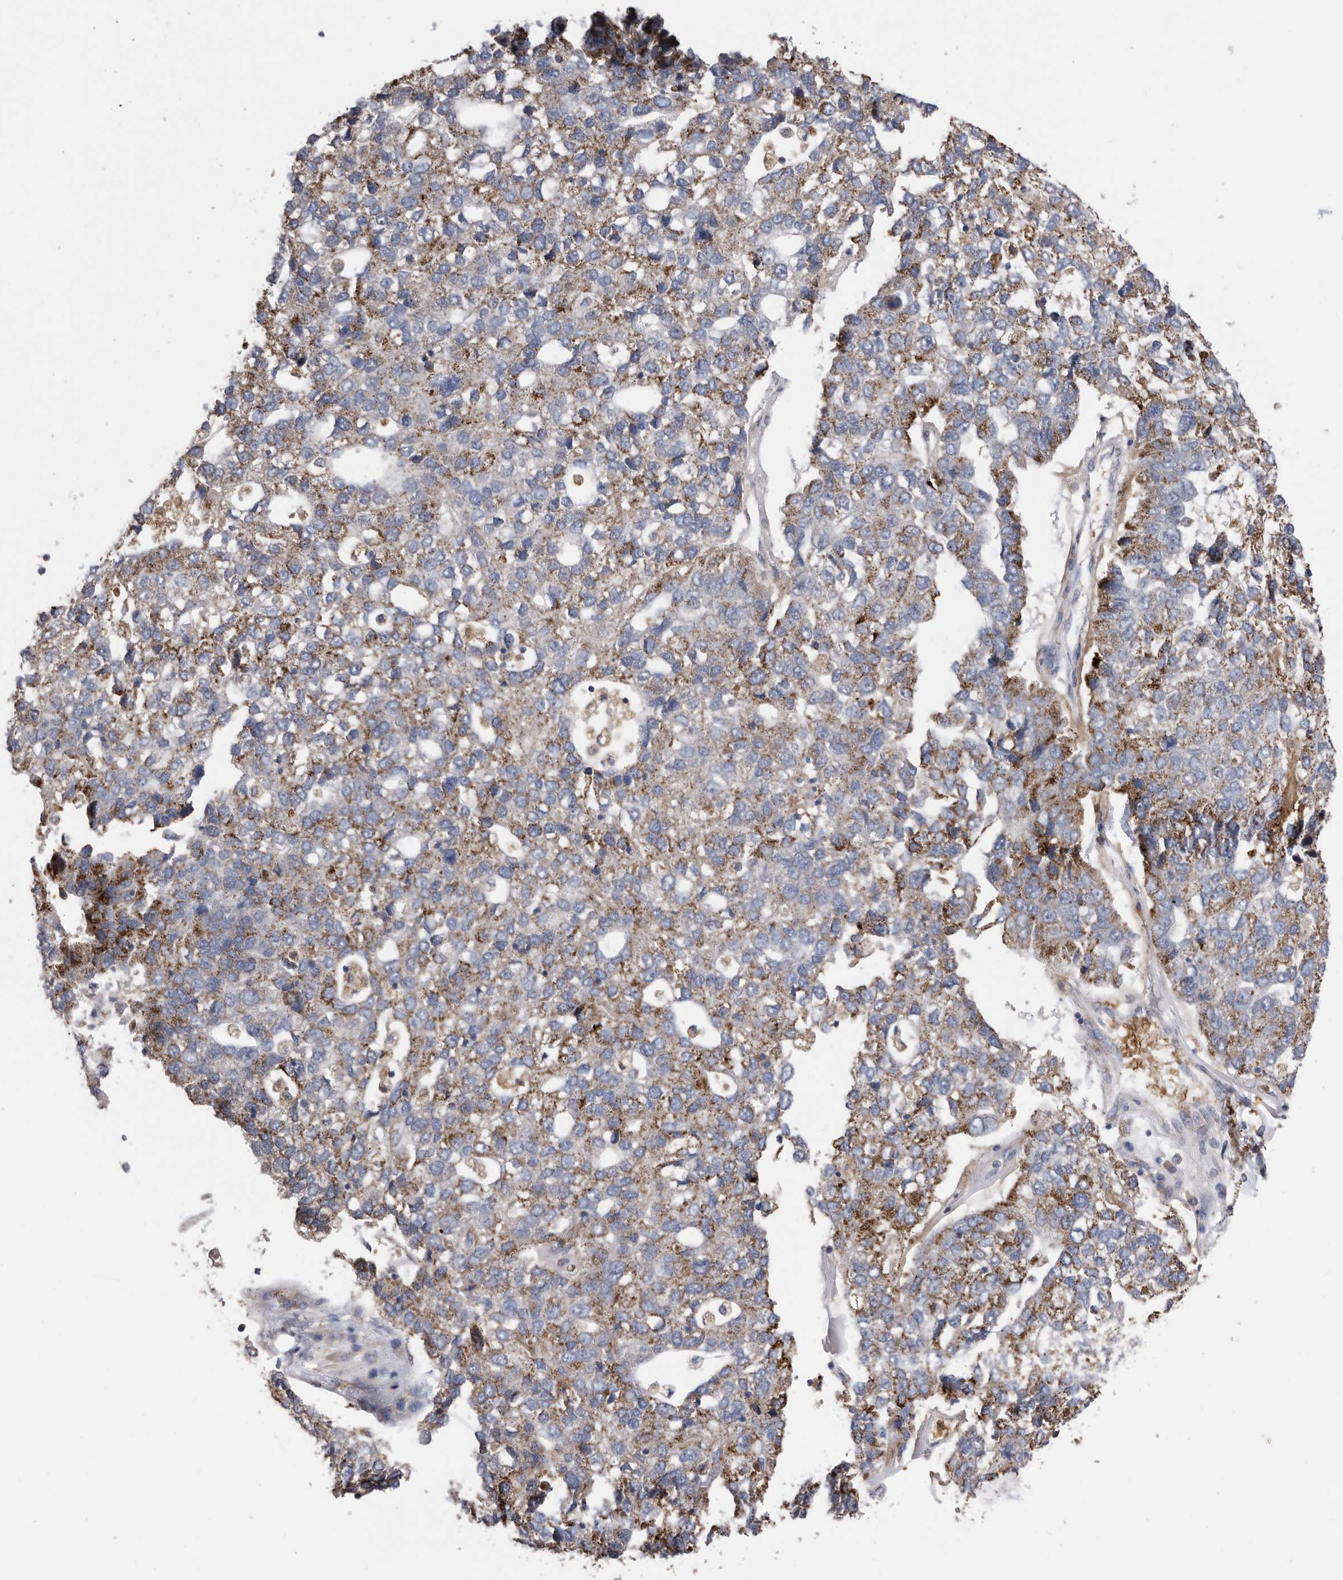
{"staining": {"intensity": "moderate", "quantity": ">75%", "location": "cytoplasmic/membranous"}, "tissue": "pancreatic cancer", "cell_type": "Tumor cells", "image_type": "cancer", "snomed": [{"axis": "morphology", "description": "Adenocarcinoma, NOS"}, {"axis": "topography", "description": "Pancreas"}], "caption": "Adenocarcinoma (pancreatic) stained with a protein marker exhibits moderate staining in tumor cells.", "gene": "CRISPLD2", "patient": {"sex": "female", "age": 61}}